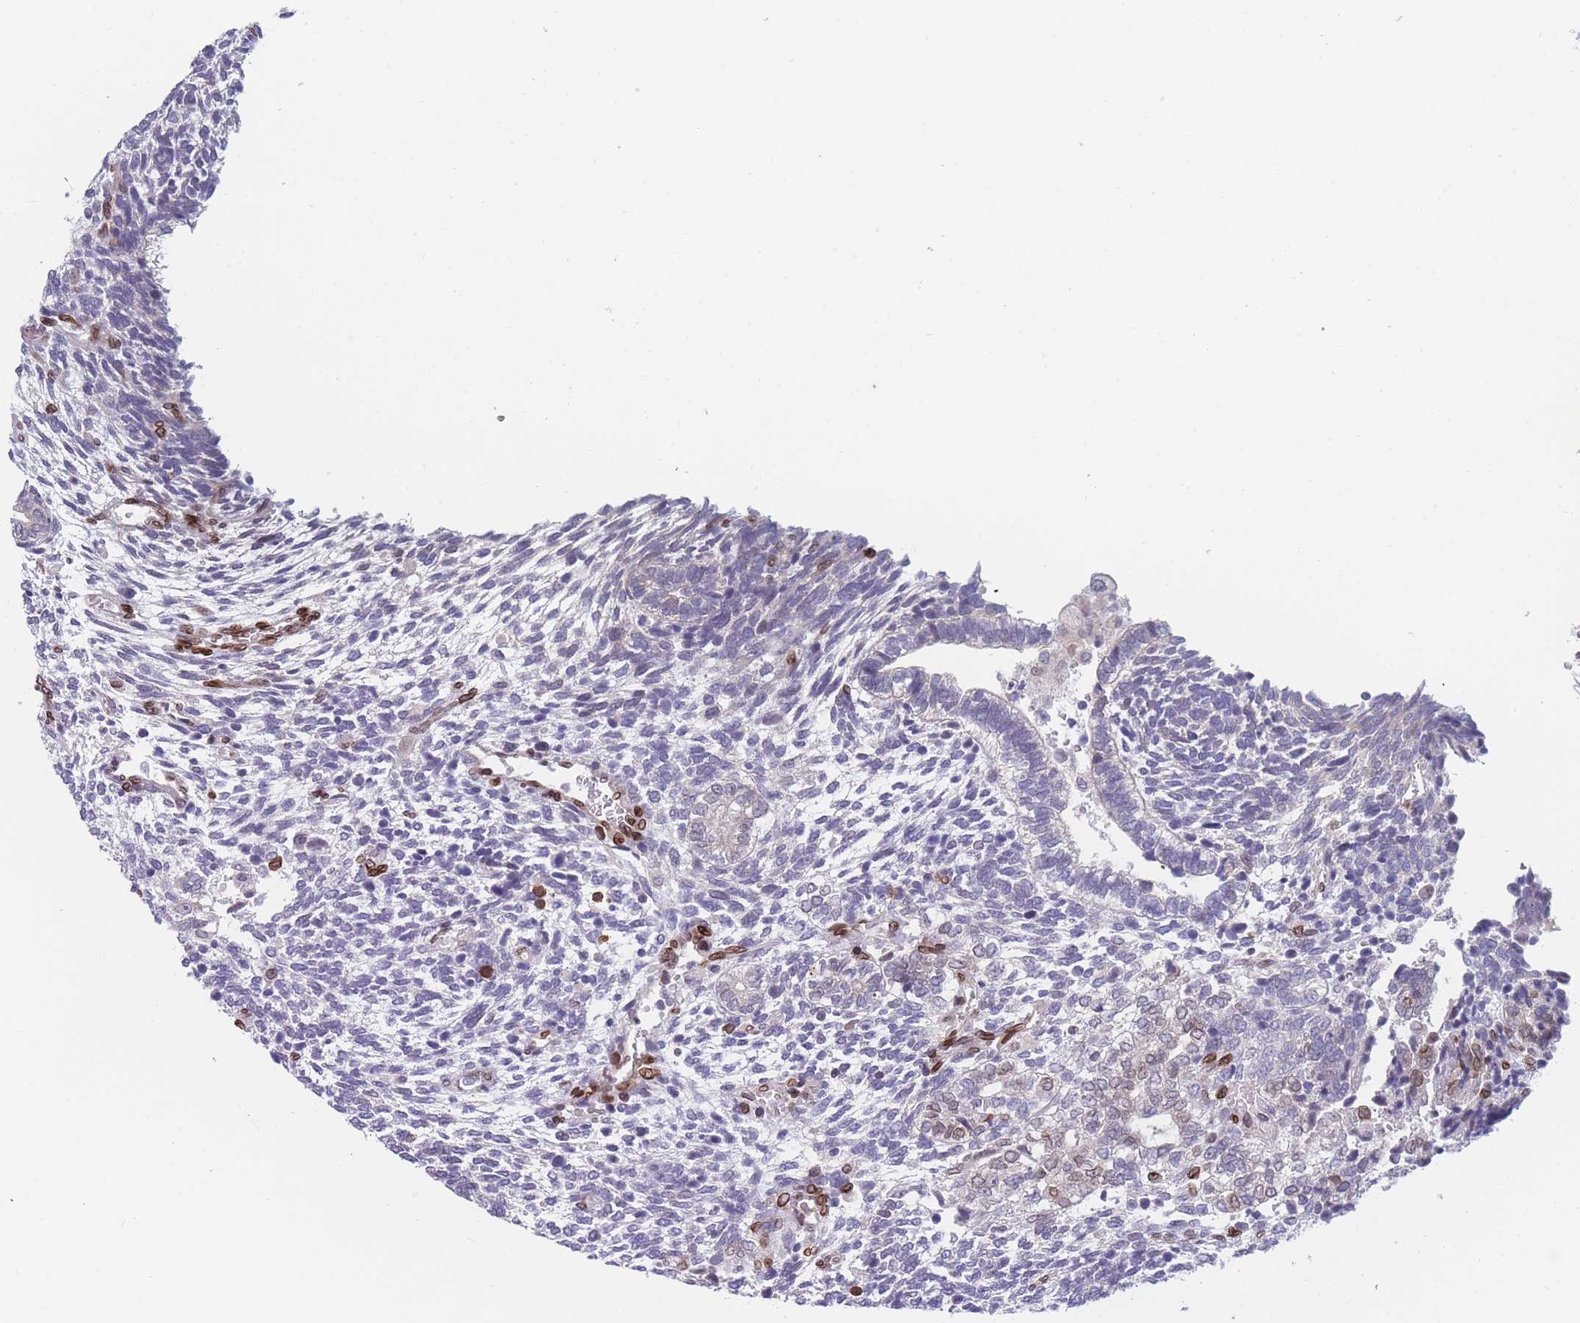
{"staining": {"intensity": "negative", "quantity": "none", "location": "none"}, "tissue": "testis cancer", "cell_type": "Tumor cells", "image_type": "cancer", "snomed": [{"axis": "morphology", "description": "Carcinoma, Embryonal, NOS"}, {"axis": "topography", "description": "Testis"}], "caption": "A histopathology image of testis cancer (embryonal carcinoma) stained for a protein displays no brown staining in tumor cells. The staining is performed using DAB (3,3'-diaminobenzidine) brown chromogen with nuclei counter-stained in using hematoxylin.", "gene": "ZBTB1", "patient": {"sex": "male", "age": 23}}